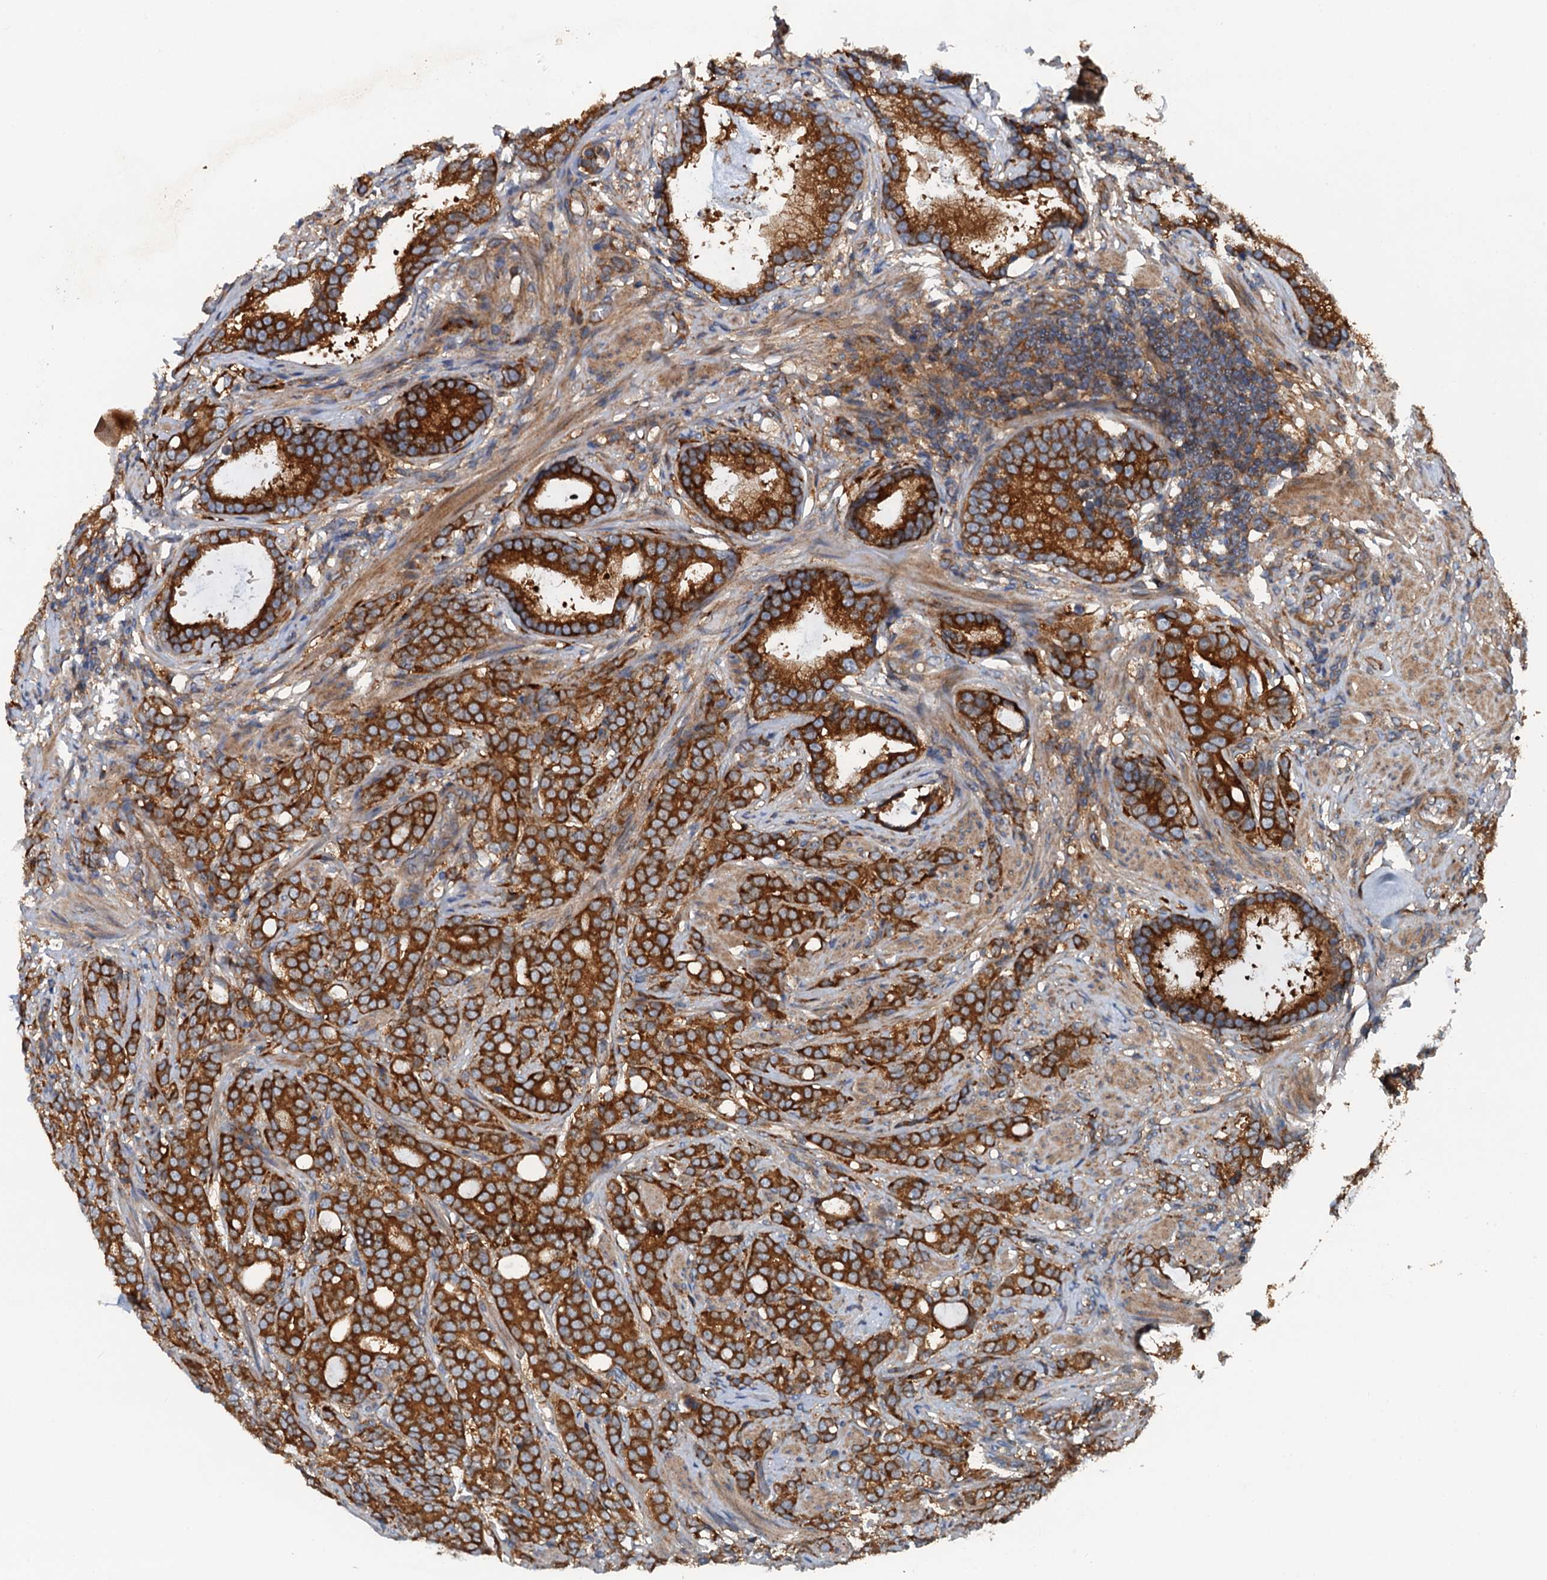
{"staining": {"intensity": "strong", "quantity": ">75%", "location": "cytoplasmic/membranous"}, "tissue": "prostate cancer", "cell_type": "Tumor cells", "image_type": "cancer", "snomed": [{"axis": "morphology", "description": "Adenocarcinoma, Low grade"}, {"axis": "topography", "description": "Prostate"}], "caption": "Protein staining exhibits strong cytoplasmic/membranous expression in approximately >75% of tumor cells in prostate cancer.", "gene": "COG3", "patient": {"sex": "male", "age": 71}}